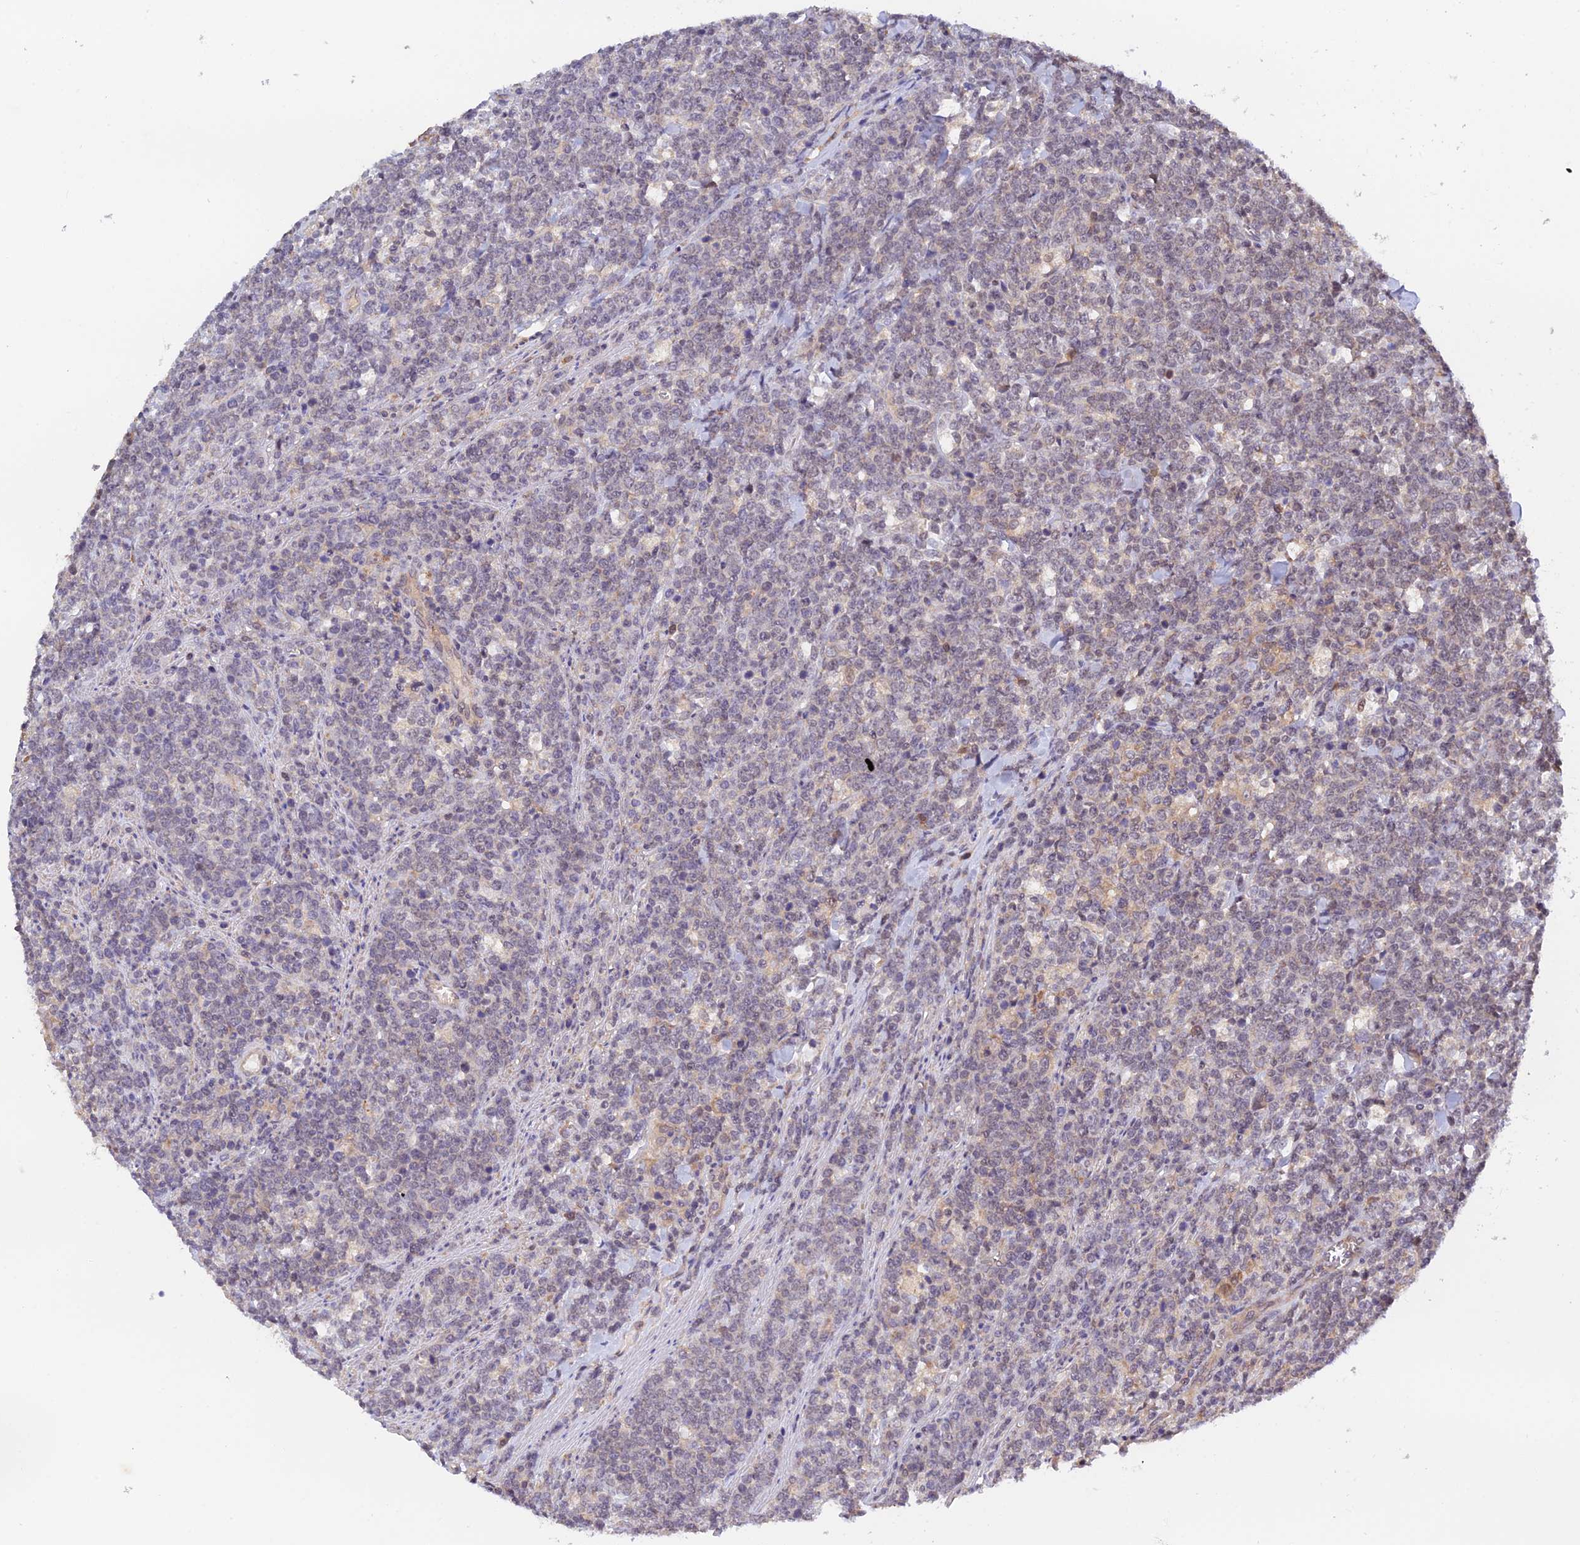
{"staining": {"intensity": "negative", "quantity": "none", "location": "none"}, "tissue": "lymphoma", "cell_type": "Tumor cells", "image_type": "cancer", "snomed": [{"axis": "morphology", "description": "Malignant lymphoma, non-Hodgkin's type, High grade"}, {"axis": "topography", "description": "Small intestine"}], "caption": "IHC of human lymphoma reveals no expression in tumor cells.", "gene": "CWH43", "patient": {"sex": "male", "age": 8}}